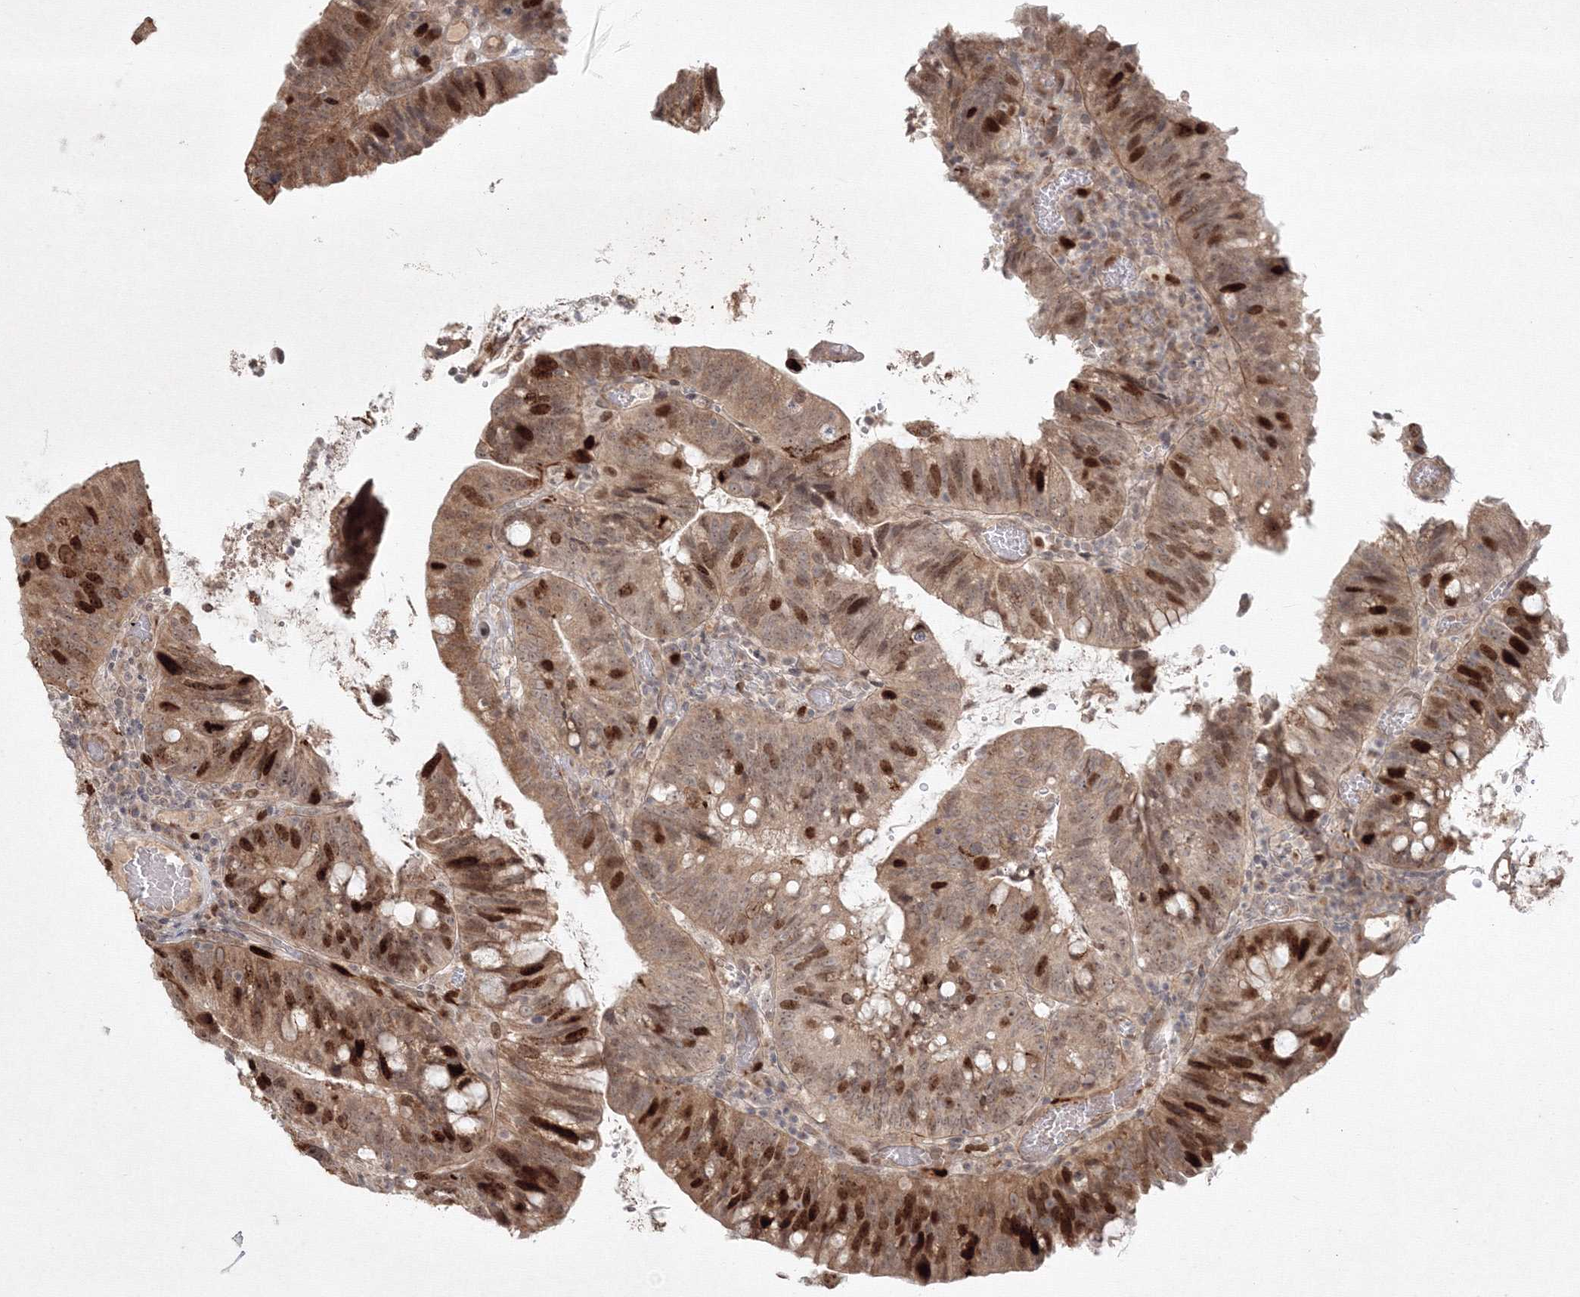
{"staining": {"intensity": "strong", "quantity": ">75%", "location": "cytoplasmic/membranous,nuclear"}, "tissue": "colorectal cancer", "cell_type": "Tumor cells", "image_type": "cancer", "snomed": [{"axis": "morphology", "description": "Adenocarcinoma, NOS"}, {"axis": "topography", "description": "Colon"}], "caption": "The micrograph demonstrates staining of colorectal cancer, revealing strong cytoplasmic/membranous and nuclear protein expression (brown color) within tumor cells. The protein is shown in brown color, while the nuclei are stained blue.", "gene": "KIF20A", "patient": {"sex": "female", "age": 66}}